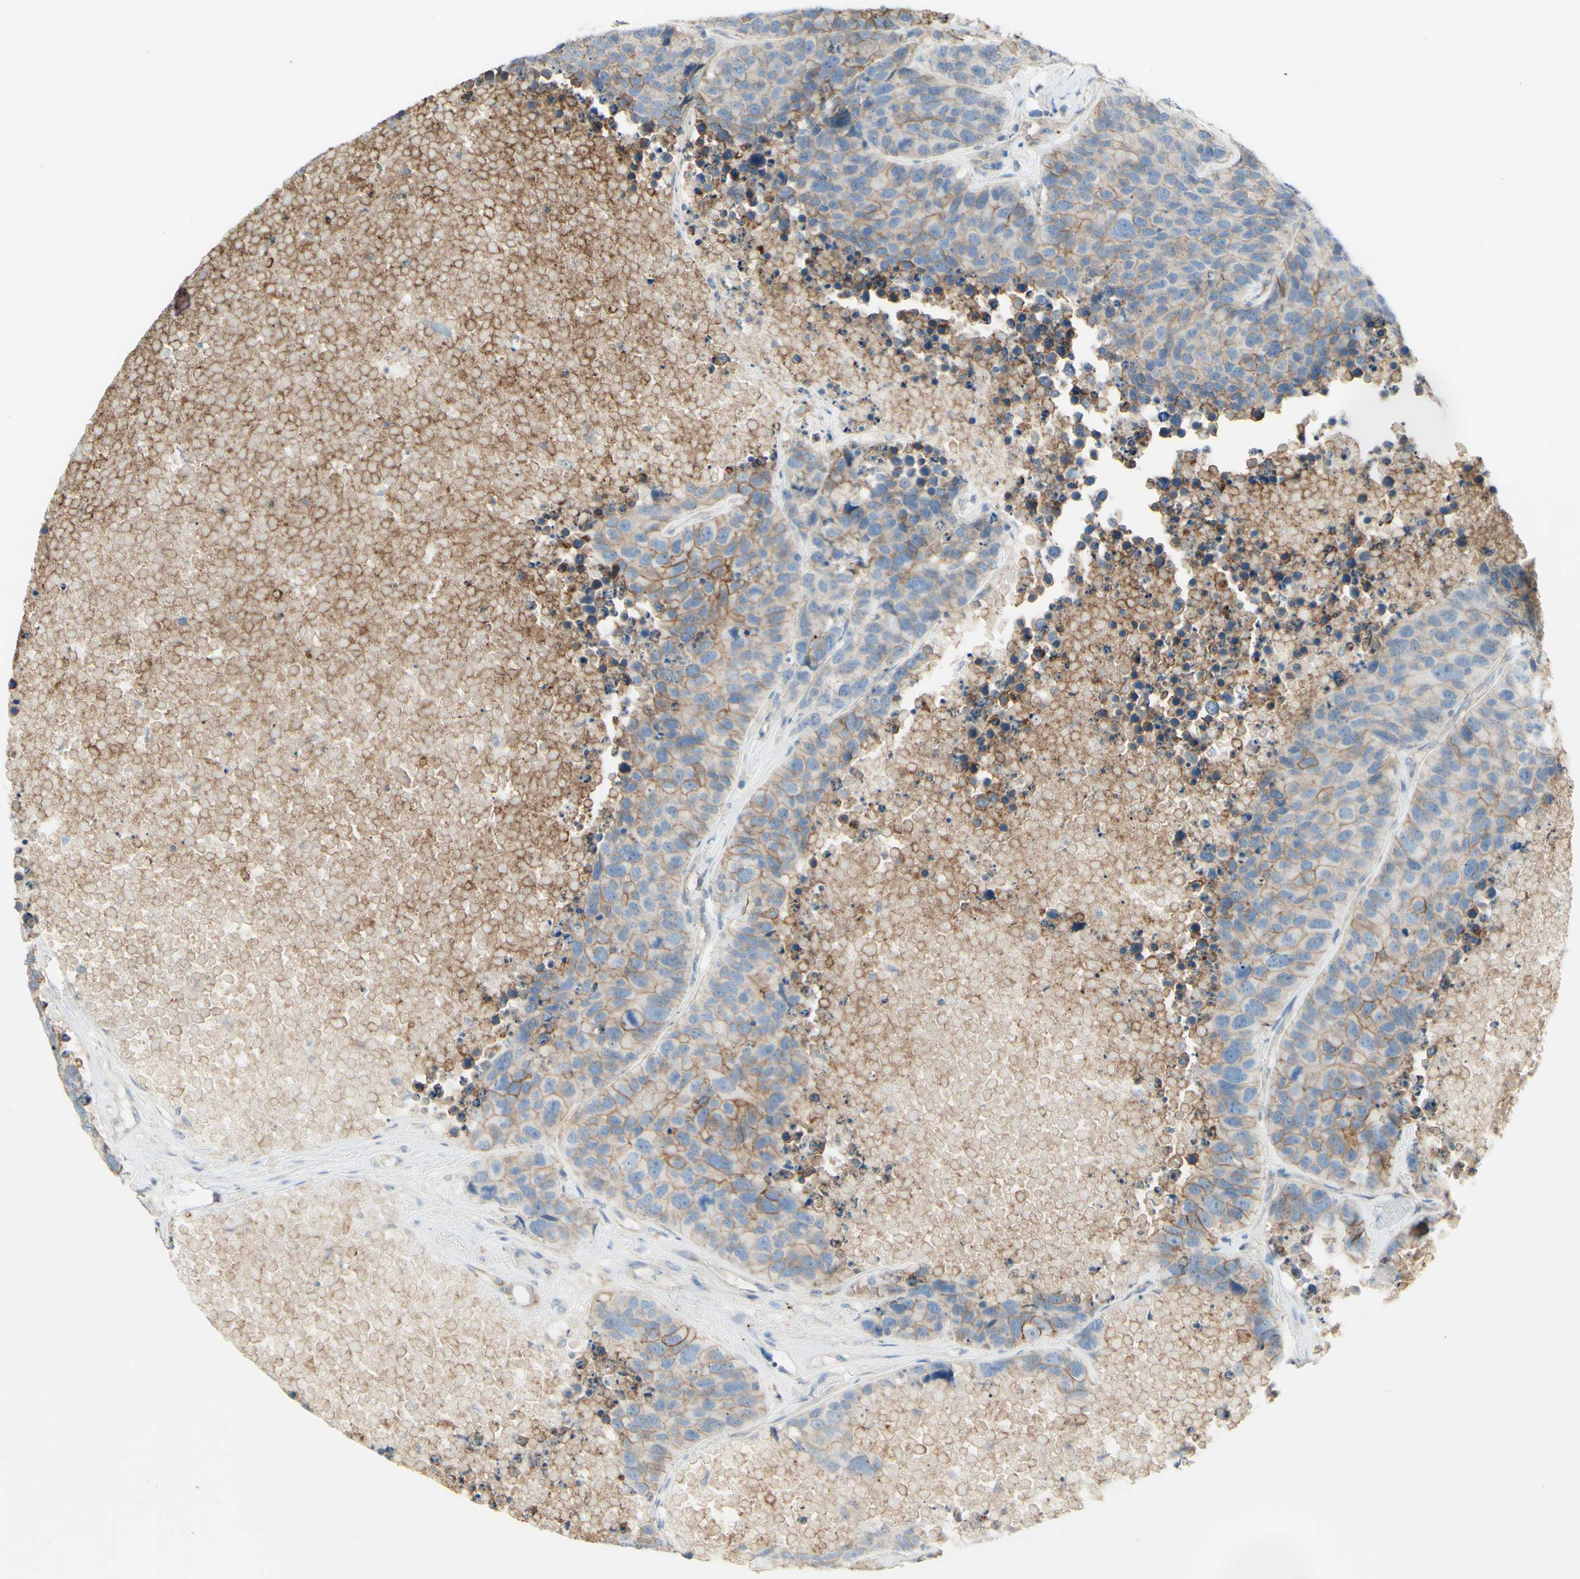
{"staining": {"intensity": "weak", "quantity": ">75%", "location": "cytoplasmic/membranous"}, "tissue": "carcinoid", "cell_type": "Tumor cells", "image_type": "cancer", "snomed": [{"axis": "morphology", "description": "Carcinoid, malignant, NOS"}, {"axis": "topography", "description": "Lung"}], "caption": "This micrograph displays malignant carcinoid stained with immunohistochemistry (IHC) to label a protein in brown. The cytoplasmic/membranous of tumor cells show weak positivity for the protein. Nuclei are counter-stained blue.", "gene": "RNF149", "patient": {"sex": "male", "age": 60}}